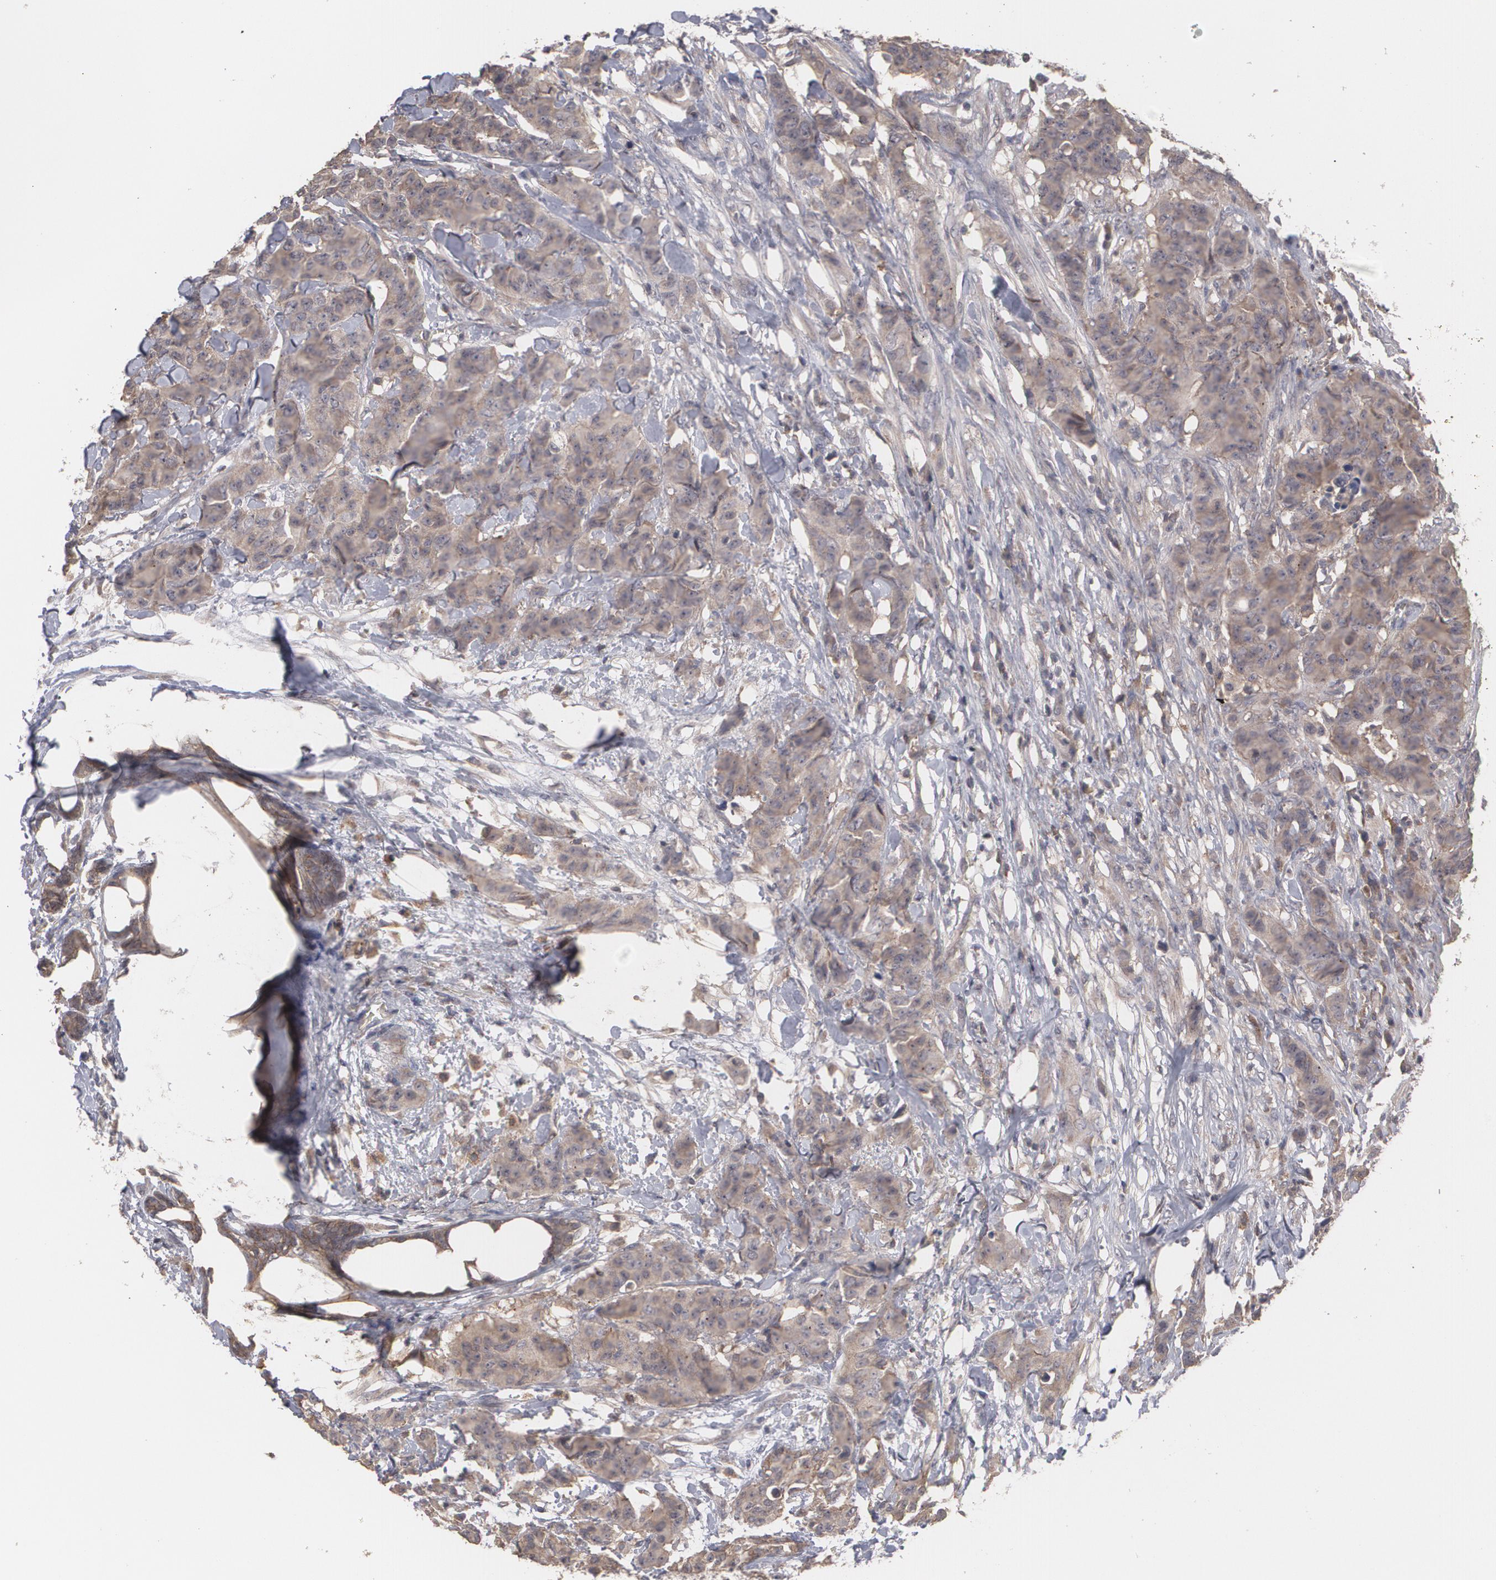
{"staining": {"intensity": "moderate", "quantity": ">75%", "location": "nuclear"}, "tissue": "breast cancer", "cell_type": "Tumor cells", "image_type": "cancer", "snomed": [{"axis": "morphology", "description": "Duct carcinoma"}, {"axis": "topography", "description": "Breast"}], "caption": "The image shows staining of breast cancer (invasive ductal carcinoma), revealing moderate nuclear protein staining (brown color) within tumor cells. (Brightfield microscopy of DAB IHC at high magnification).", "gene": "ARF6", "patient": {"sex": "female", "age": 40}}